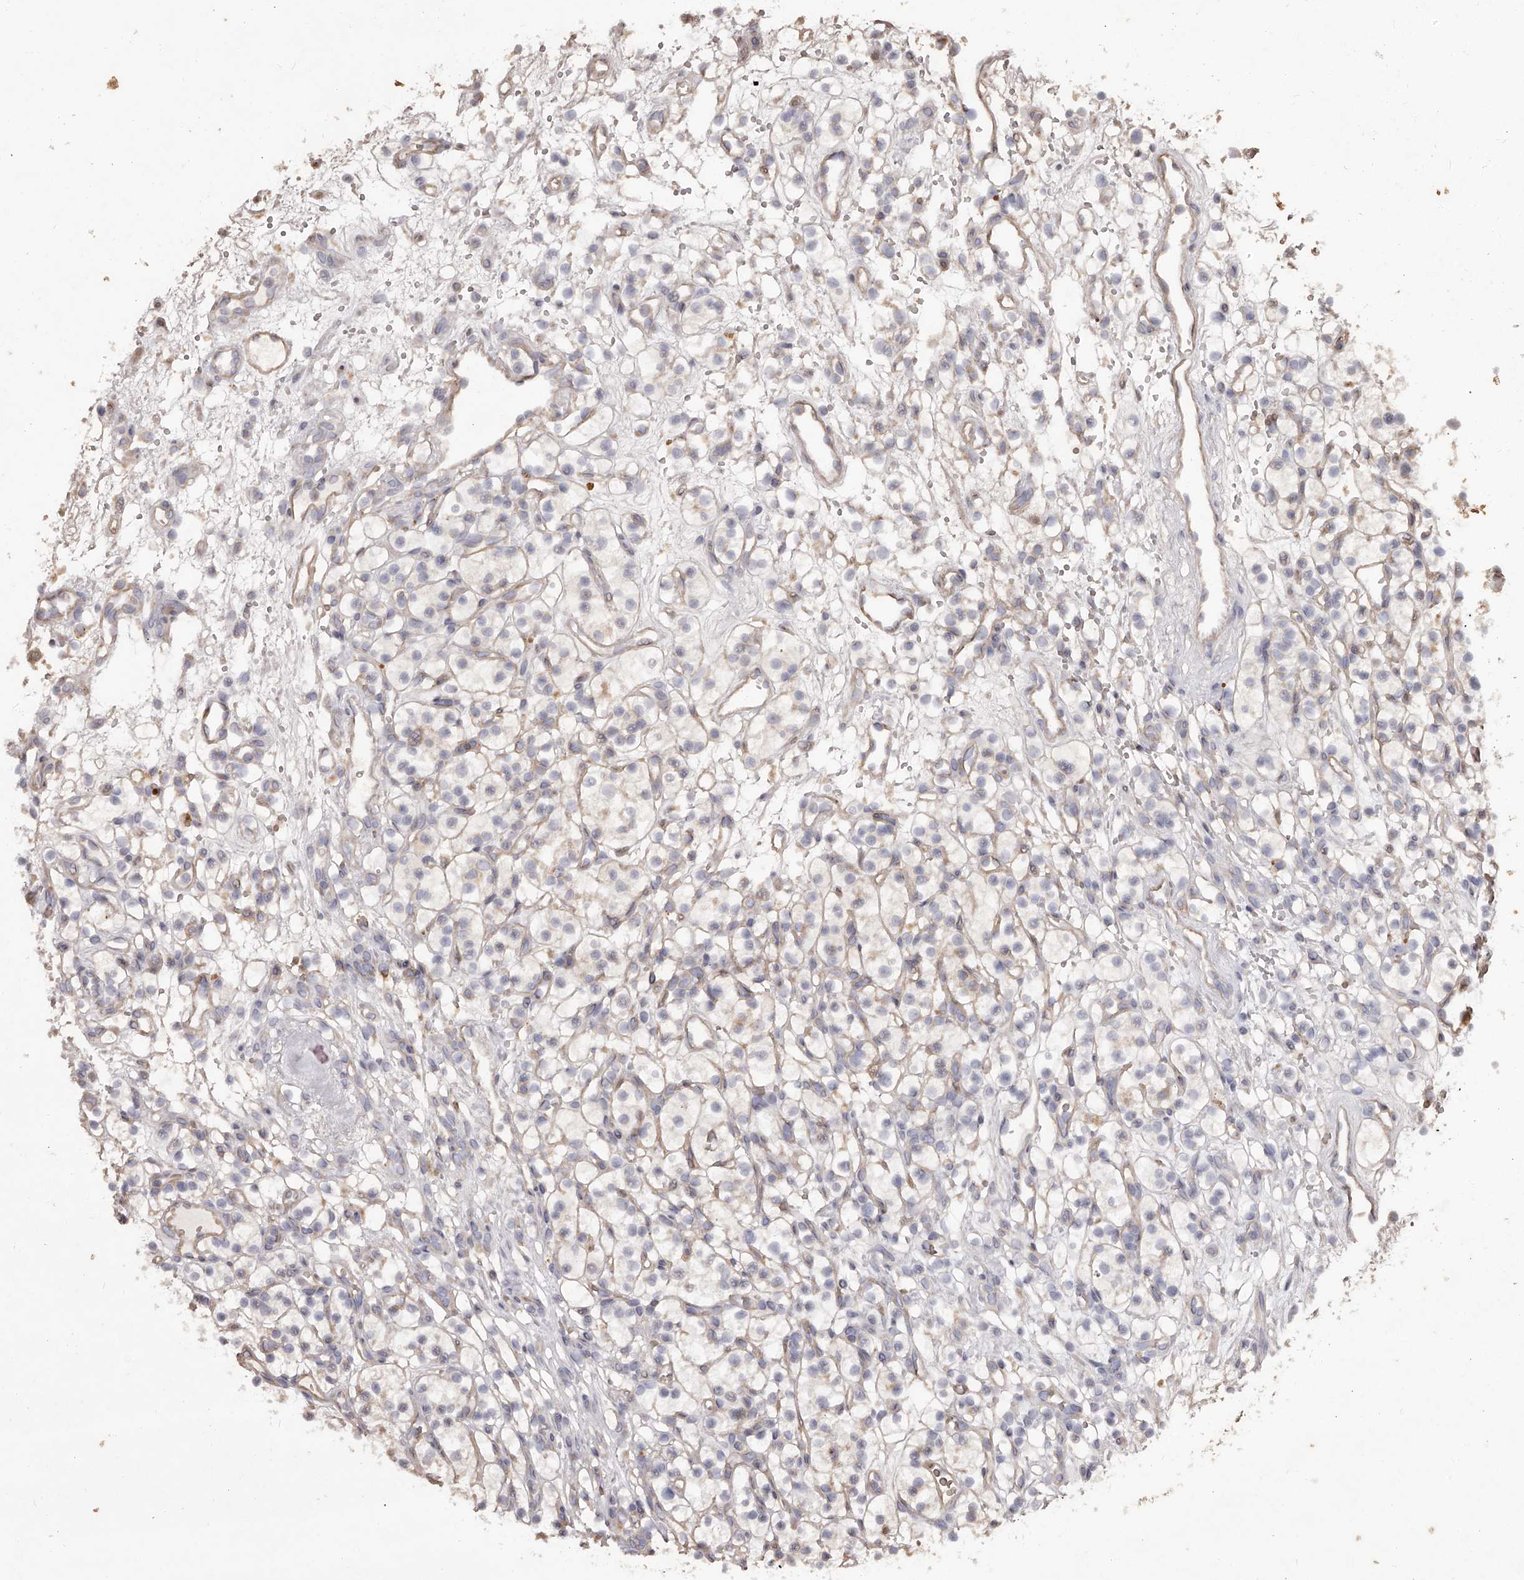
{"staining": {"intensity": "negative", "quantity": "none", "location": "none"}, "tissue": "renal cancer", "cell_type": "Tumor cells", "image_type": "cancer", "snomed": [{"axis": "morphology", "description": "Adenocarcinoma, NOS"}, {"axis": "topography", "description": "Kidney"}], "caption": "This is an immunohistochemistry image of renal adenocarcinoma. There is no expression in tumor cells.", "gene": "CRYZL1", "patient": {"sex": "female", "age": 57}}